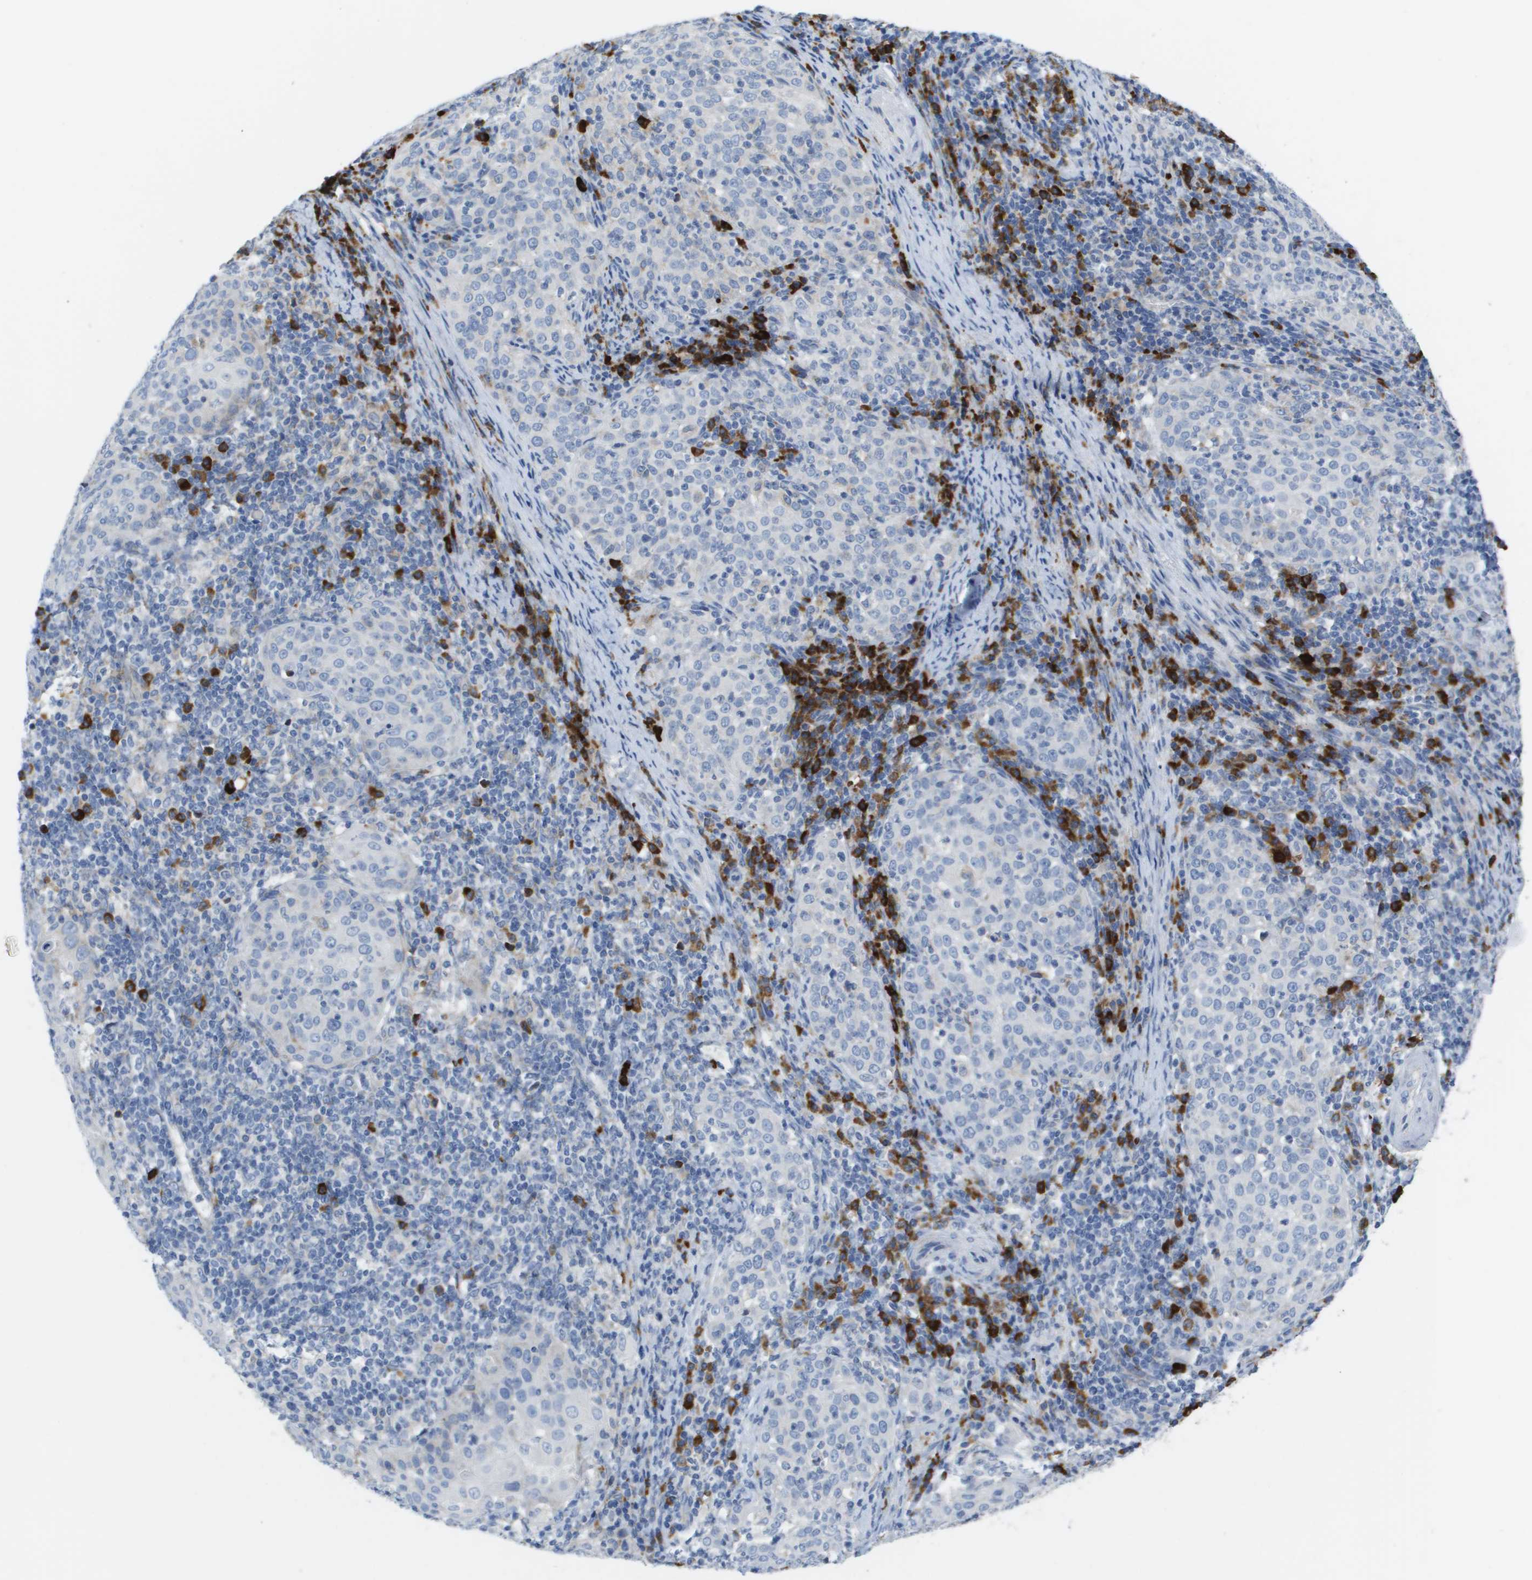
{"staining": {"intensity": "negative", "quantity": "none", "location": "none"}, "tissue": "cervical cancer", "cell_type": "Tumor cells", "image_type": "cancer", "snomed": [{"axis": "morphology", "description": "Squamous cell carcinoma, NOS"}, {"axis": "topography", "description": "Cervix"}], "caption": "This is an immunohistochemistry micrograph of human cervical cancer (squamous cell carcinoma). There is no expression in tumor cells.", "gene": "CD3G", "patient": {"sex": "female", "age": 51}}